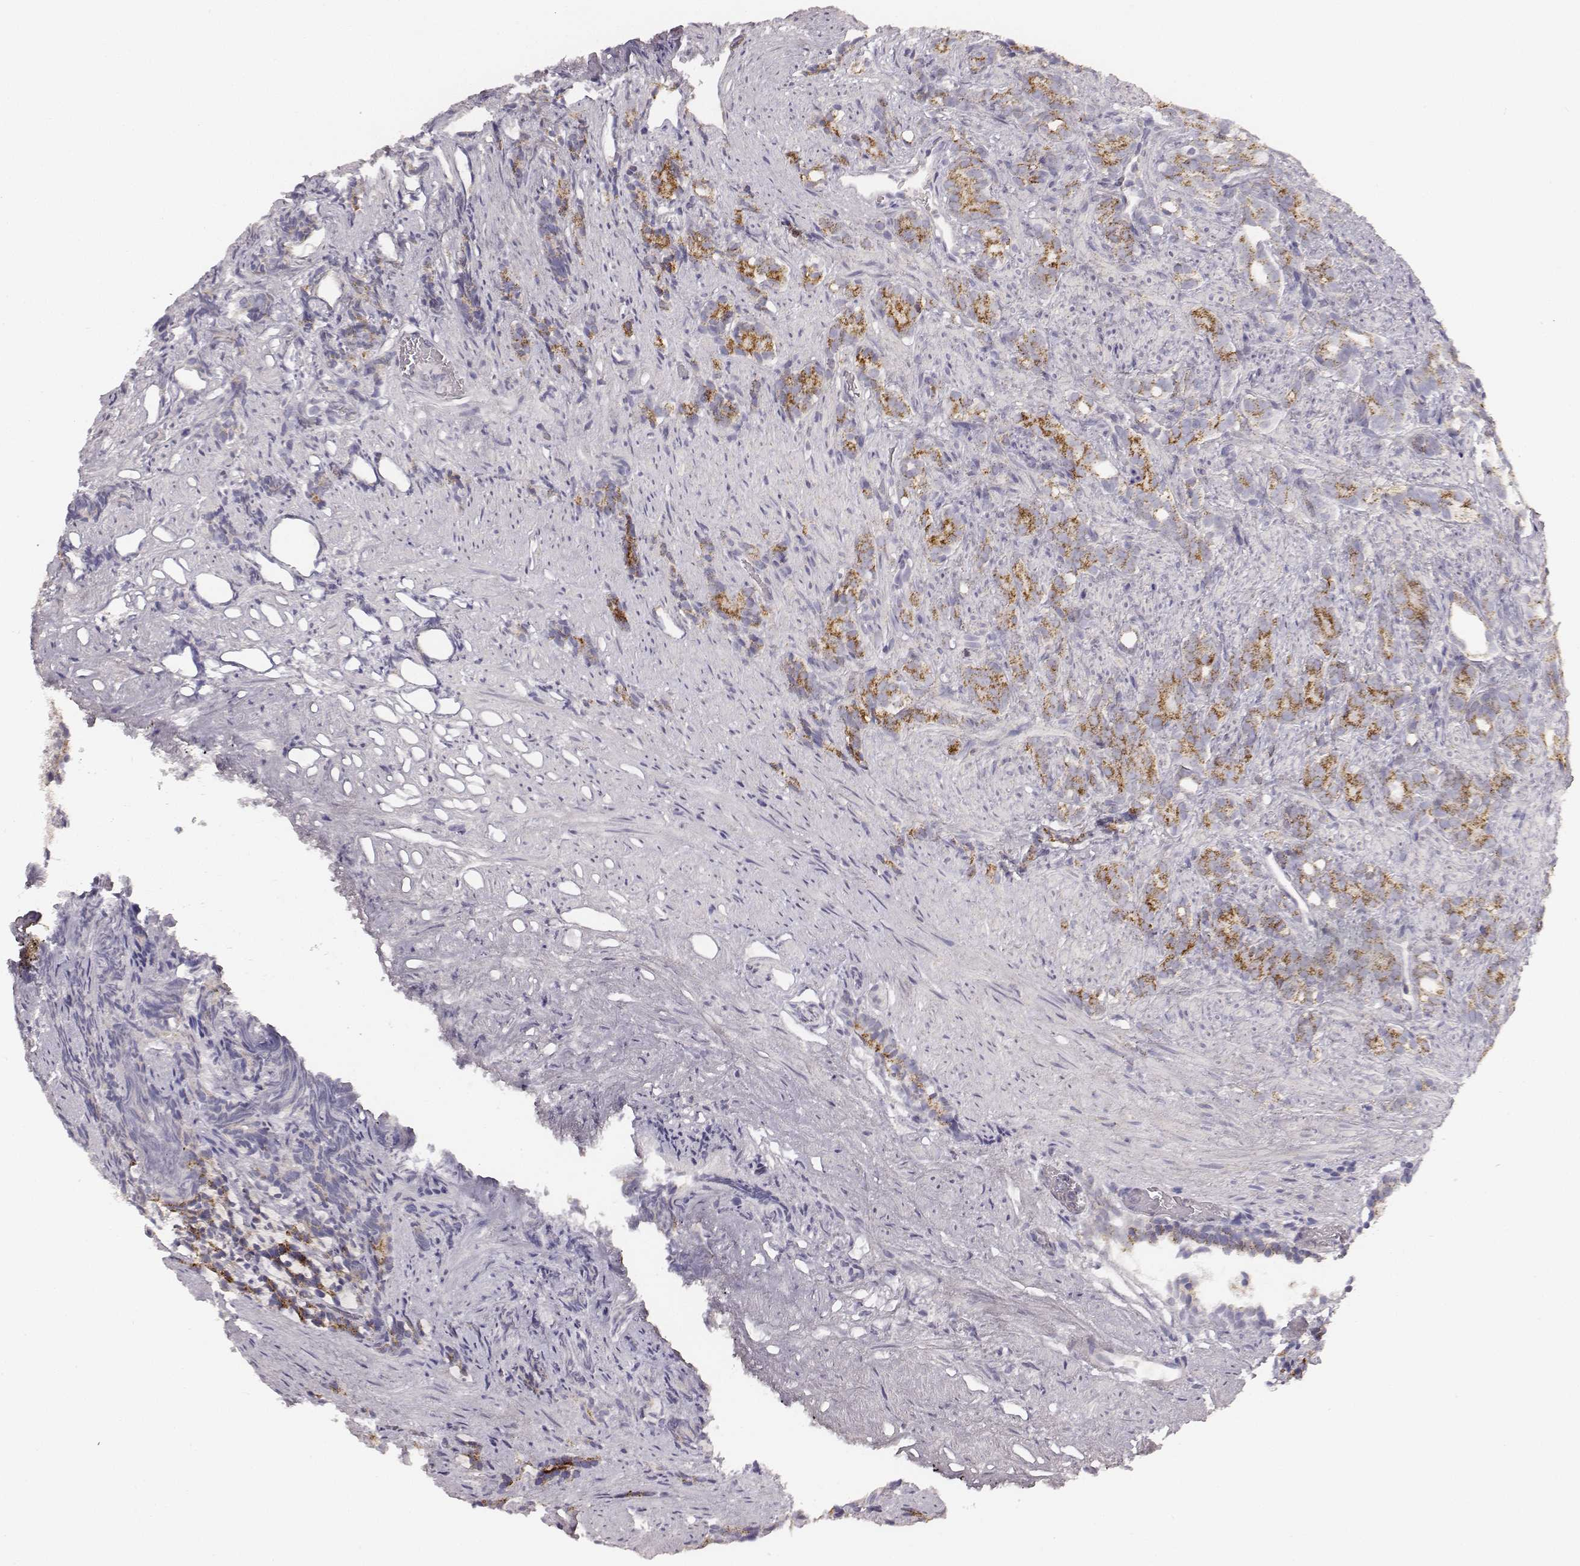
{"staining": {"intensity": "moderate", "quantity": ">75%", "location": "cytoplasmic/membranous"}, "tissue": "prostate cancer", "cell_type": "Tumor cells", "image_type": "cancer", "snomed": [{"axis": "morphology", "description": "Adenocarcinoma, High grade"}, {"axis": "topography", "description": "Prostate"}], "caption": "Protein expression analysis of prostate cancer exhibits moderate cytoplasmic/membranous positivity in about >75% of tumor cells.", "gene": "ABCD3", "patient": {"sex": "male", "age": 84}}